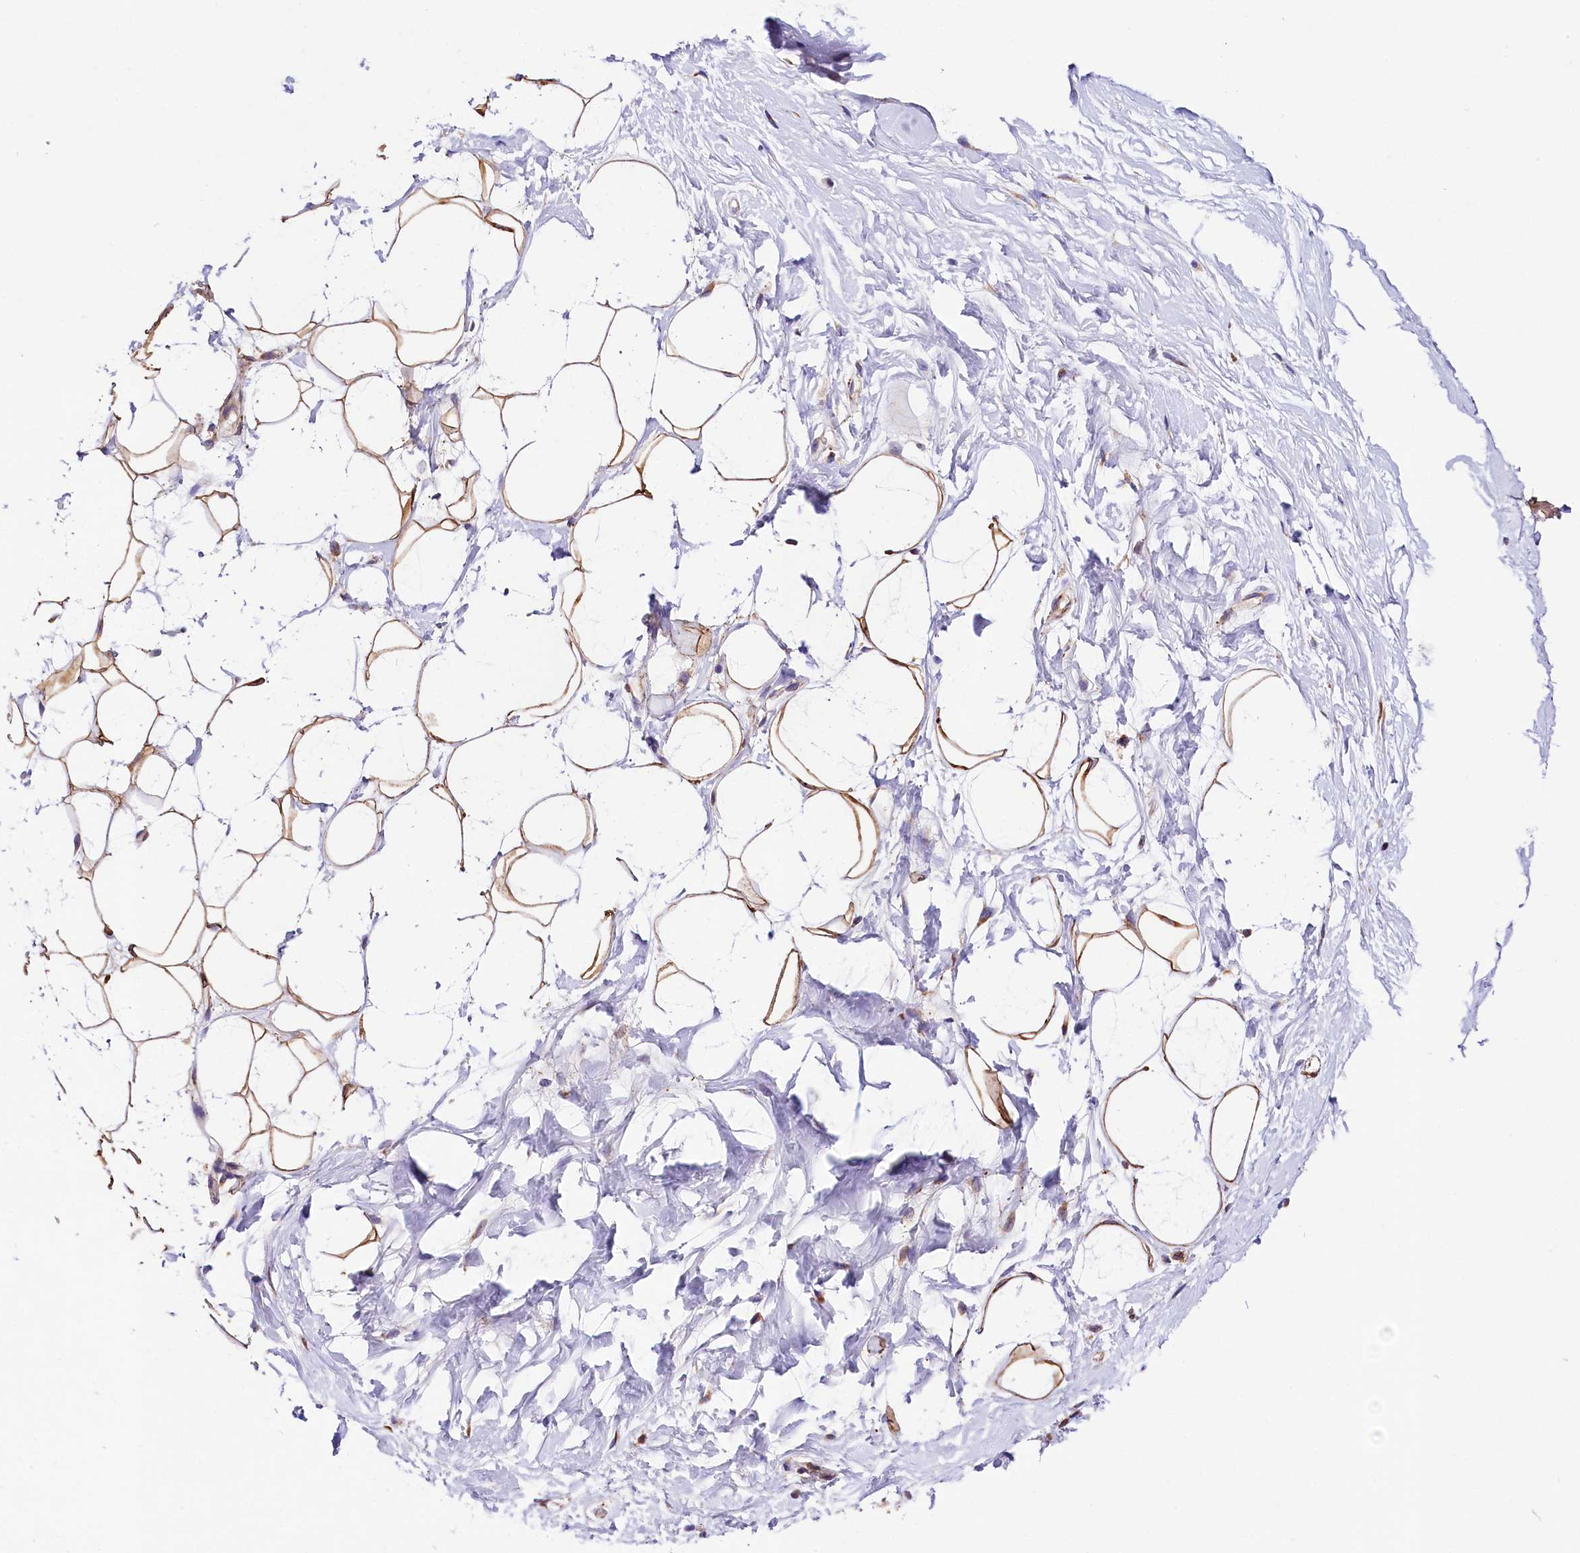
{"staining": {"intensity": "strong", "quantity": ">75%", "location": "cytoplasmic/membranous"}, "tissue": "adipose tissue", "cell_type": "Adipocytes", "image_type": "normal", "snomed": [{"axis": "morphology", "description": "Normal tissue, NOS"}, {"axis": "topography", "description": "Breast"}], "caption": "Adipose tissue was stained to show a protein in brown. There is high levels of strong cytoplasmic/membranous staining in approximately >75% of adipocytes. (brown staining indicates protein expression, while blue staining denotes nuclei).", "gene": "ITGA1", "patient": {"sex": "female", "age": 26}}